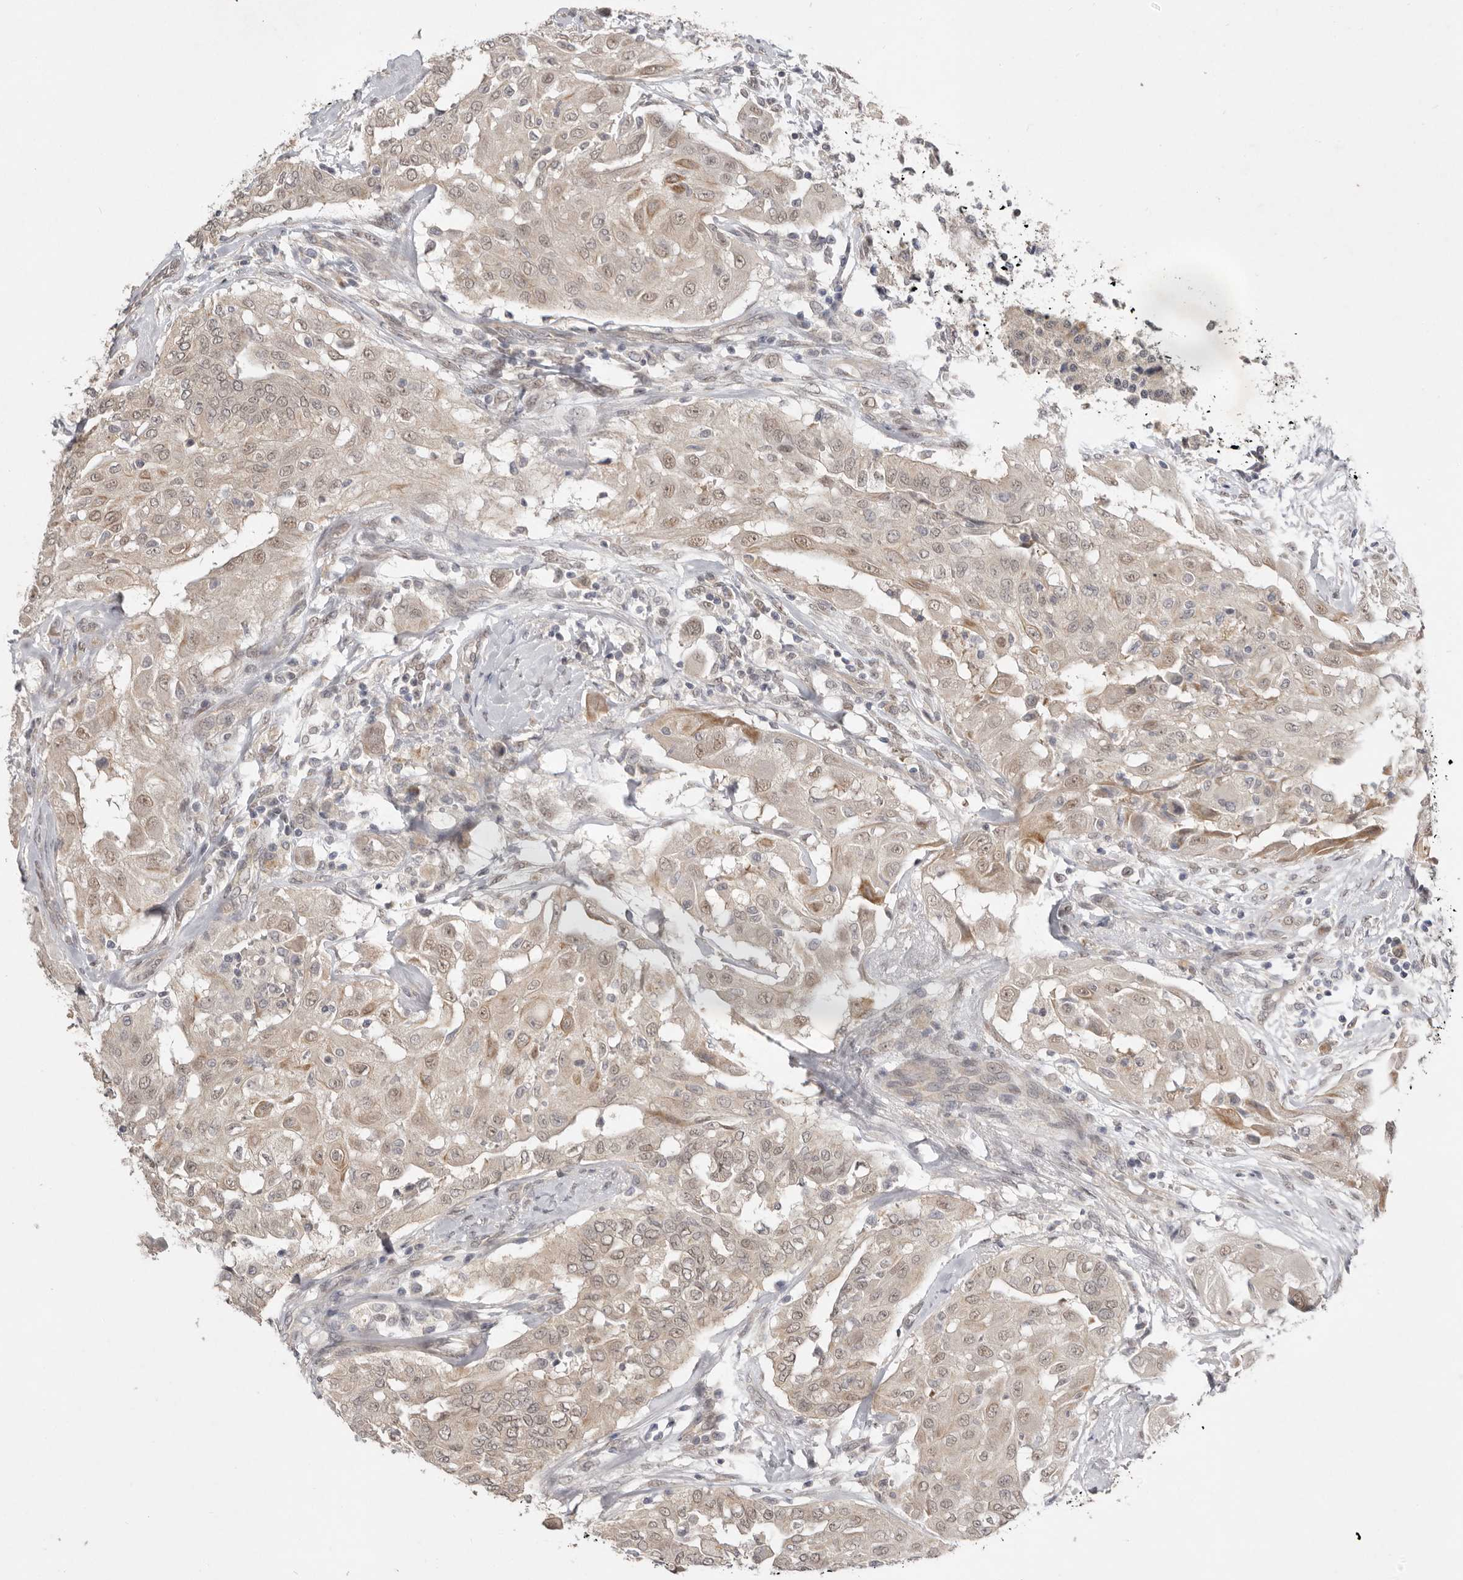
{"staining": {"intensity": "weak", "quantity": ">75%", "location": "cytoplasmic/membranous,nuclear"}, "tissue": "thyroid cancer", "cell_type": "Tumor cells", "image_type": "cancer", "snomed": [{"axis": "morphology", "description": "Papillary adenocarcinoma, NOS"}, {"axis": "topography", "description": "Thyroid gland"}], "caption": "Thyroid papillary adenocarcinoma tissue demonstrates weak cytoplasmic/membranous and nuclear positivity in about >75% of tumor cells", "gene": "NSUN4", "patient": {"sex": "female", "age": 59}}